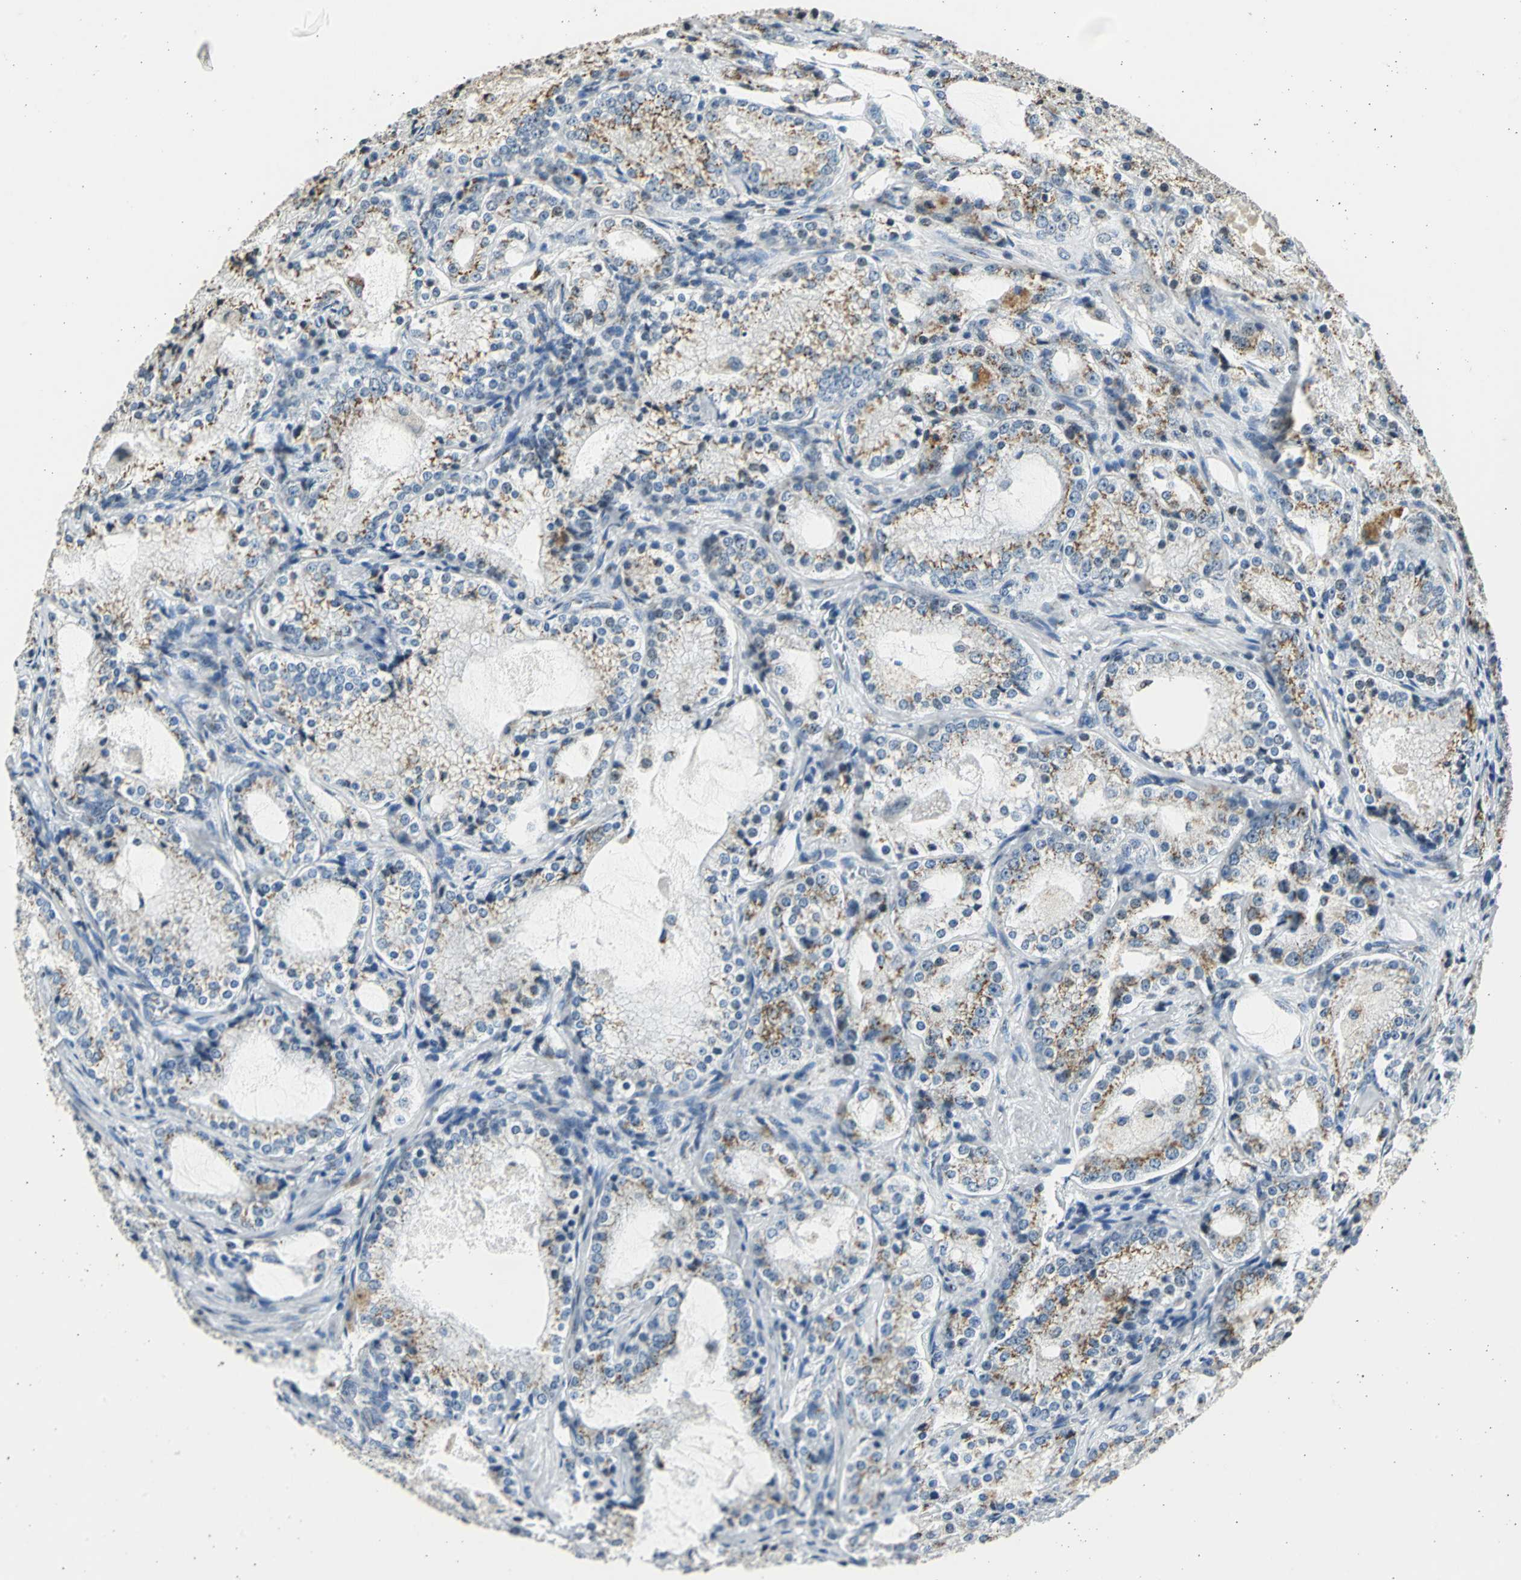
{"staining": {"intensity": "weak", "quantity": "25%-75%", "location": "cytoplasmic/membranous"}, "tissue": "prostate cancer", "cell_type": "Tumor cells", "image_type": "cancer", "snomed": [{"axis": "morphology", "description": "Adenocarcinoma, High grade"}, {"axis": "topography", "description": "Prostate"}], "caption": "Prostate cancer stained with a protein marker demonstrates weak staining in tumor cells.", "gene": "TMEM115", "patient": {"sex": "male", "age": 63}}